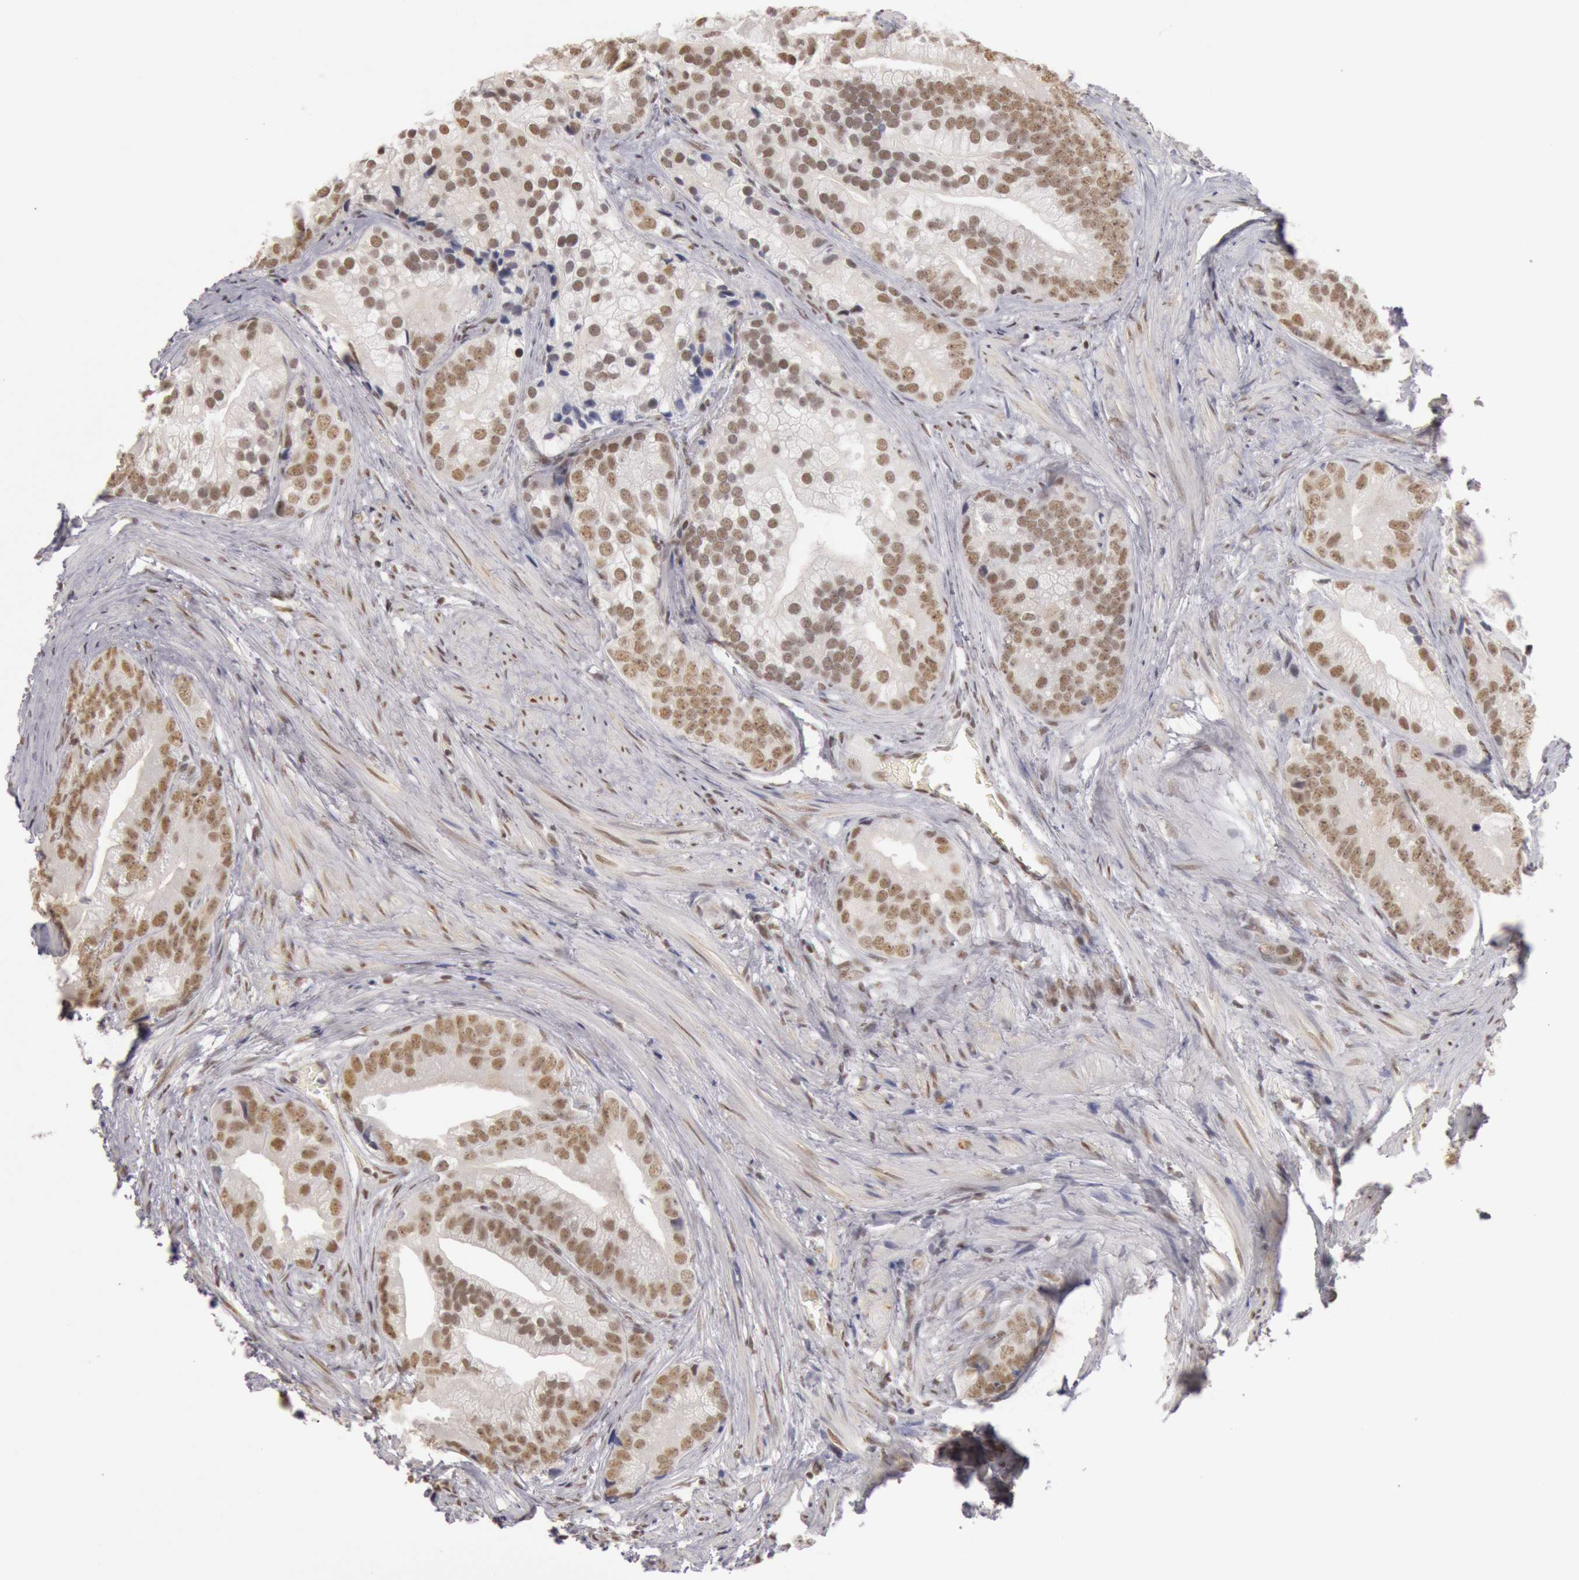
{"staining": {"intensity": "moderate", "quantity": "25%-75%", "location": "nuclear"}, "tissue": "prostate cancer", "cell_type": "Tumor cells", "image_type": "cancer", "snomed": [{"axis": "morphology", "description": "Adenocarcinoma, Low grade"}, {"axis": "topography", "description": "Prostate"}], "caption": "An image of prostate cancer stained for a protein exhibits moderate nuclear brown staining in tumor cells.", "gene": "ESS2", "patient": {"sex": "male", "age": 71}}